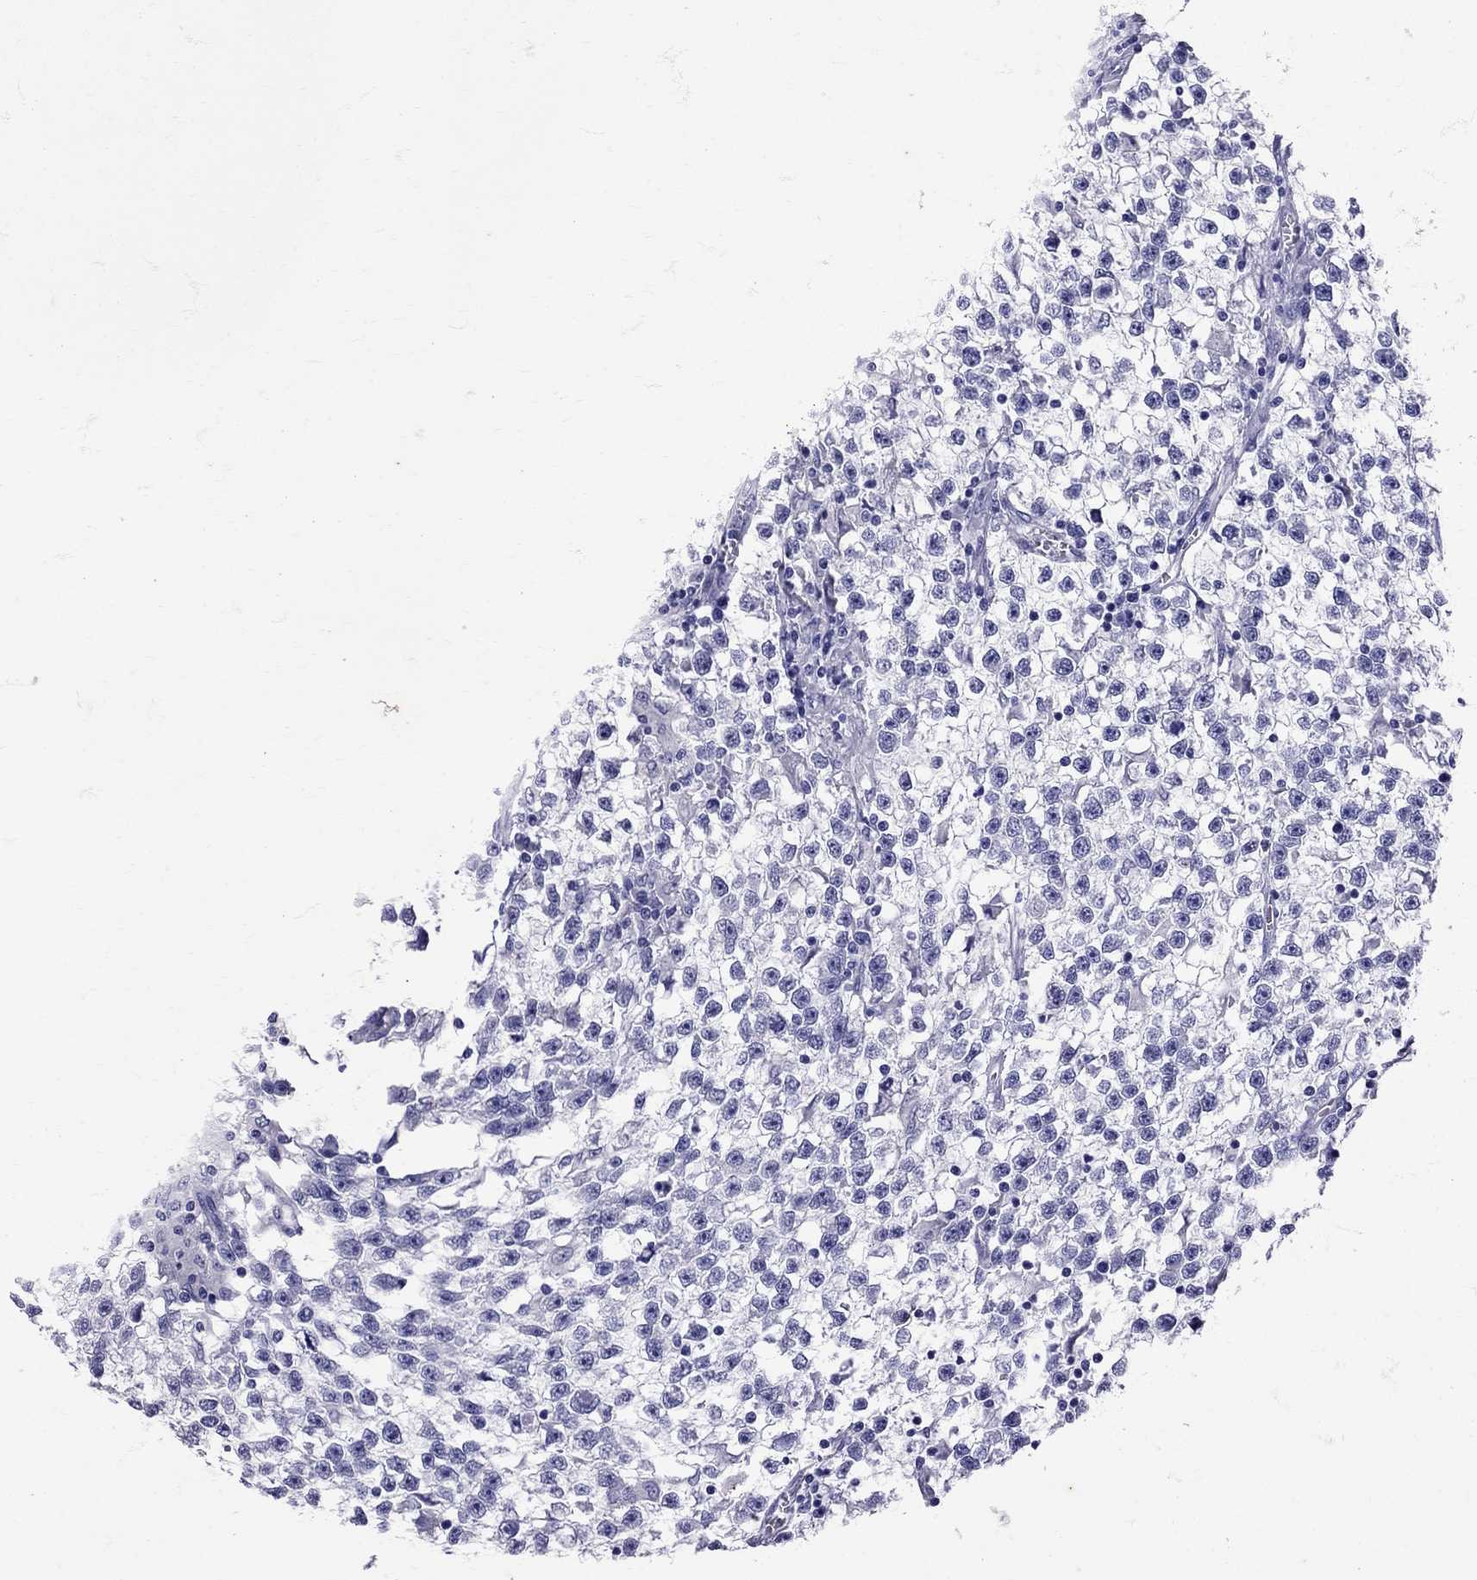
{"staining": {"intensity": "negative", "quantity": "none", "location": "none"}, "tissue": "testis cancer", "cell_type": "Tumor cells", "image_type": "cancer", "snomed": [{"axis": "morphology", "description": "Seminoma, NOS"}, {"axis": "topography", "description": "Testis"}], "caption": "The image displays no staining of tumor cells in testis cancer. (Stains: DAB (3,3'-diaminobenzidine) immunohistochemistry with hematoxylin counter stain, Microscopy: brightfield microscopy at high magnification).", "gene": "AVP", "patient": {"sex": "male", "age": 31}}